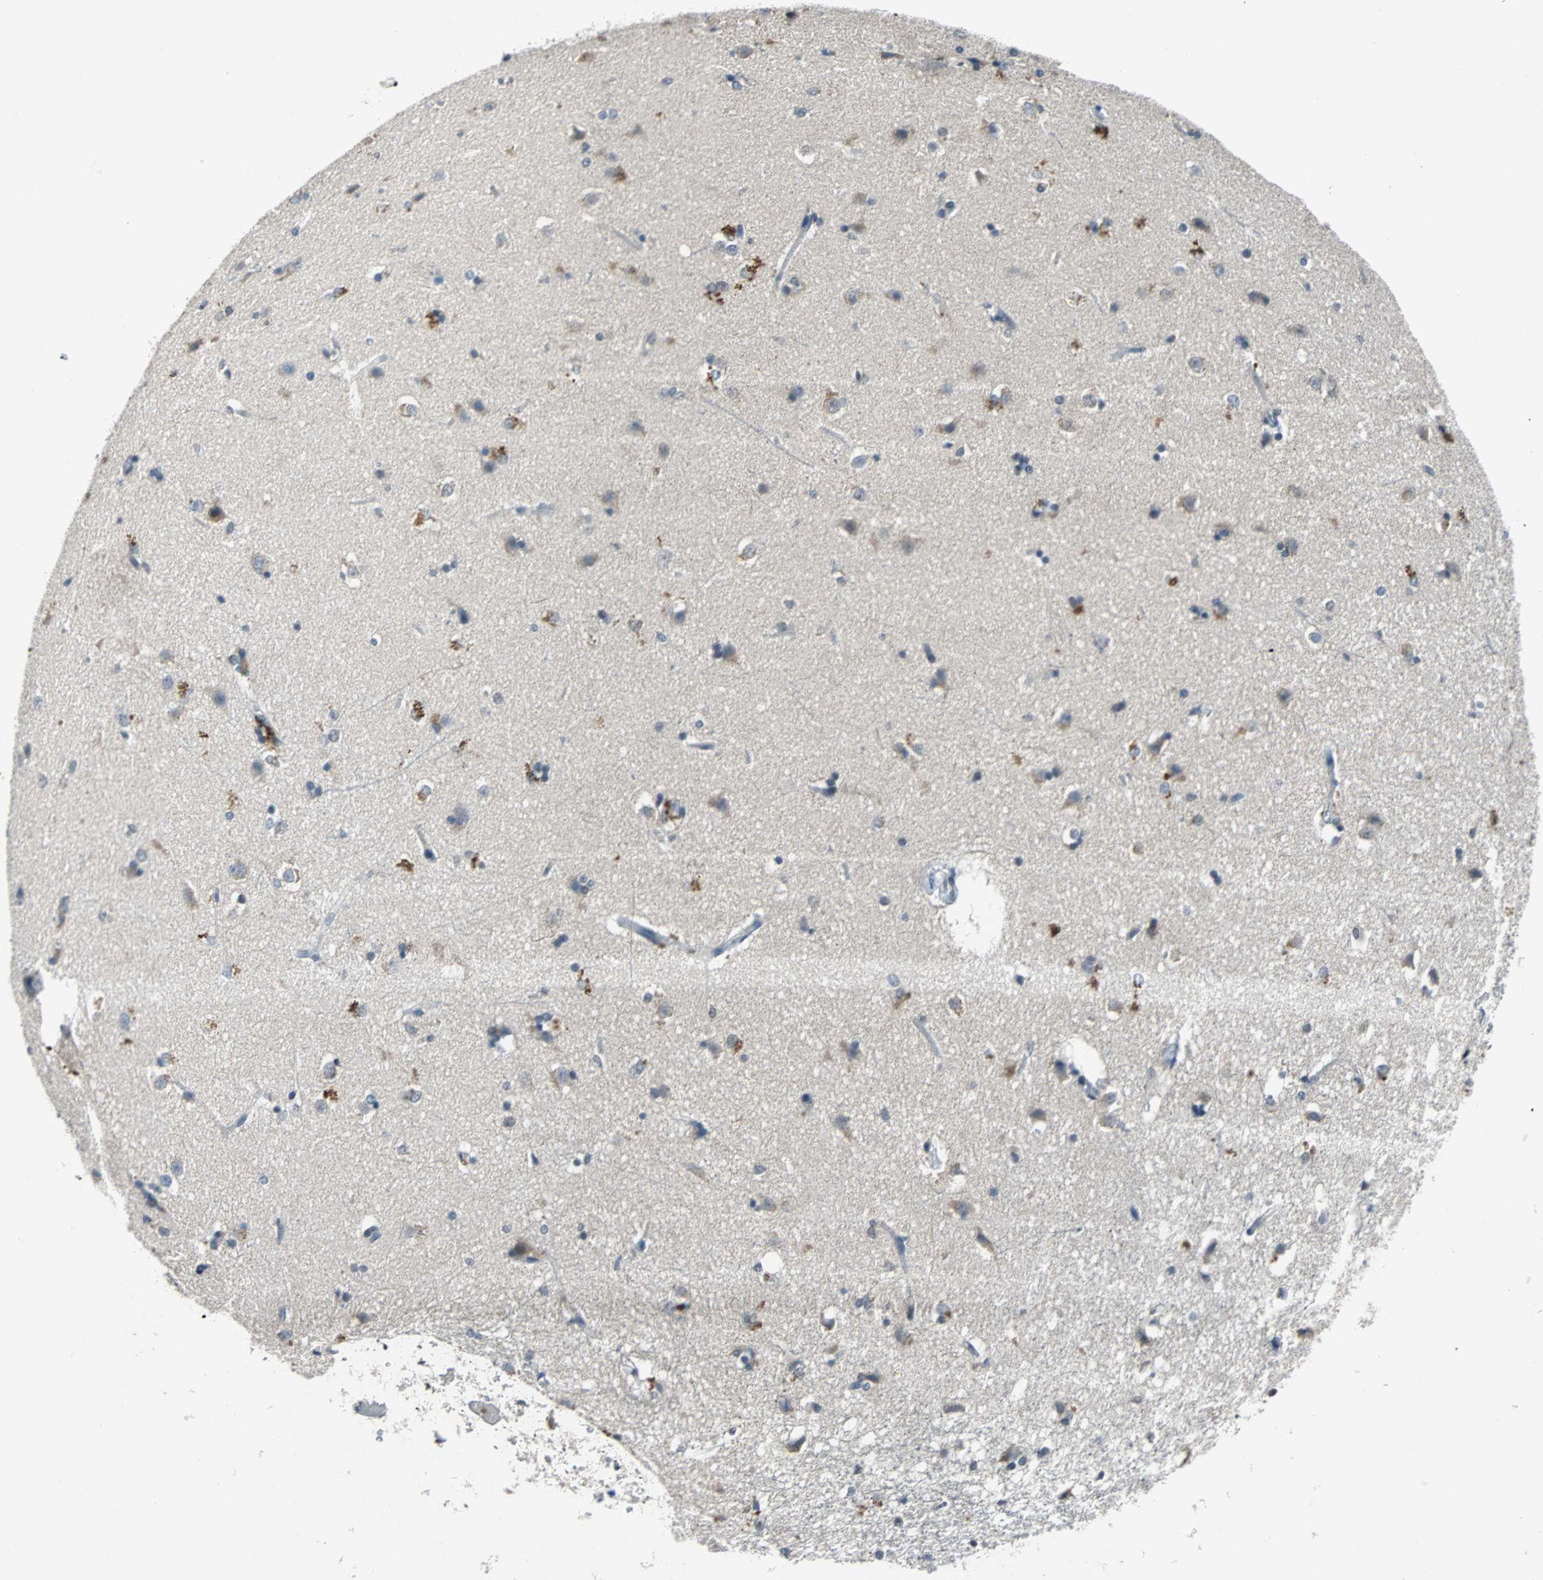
{"staining": {"intensity": "moderate", "quantity": "<25%", "location": "cytoplasmic/membranous"}, "tissue": "caudate", "cell_type": "Glial cells", "image_type": "normal", "snomed": [{"axis": "morphology", "description": "Normal tissue, NOS"}, {"axis": "topography", "description": "Lateral ventricle wall"}], "caption": "This image reveals unremarkable caudate stained with immunohistochemistry to label a protein in brown. The cytoplasmic/membranous of glial cells show moderate positivity for the protein. Nuclei are counter-stained blue.", "gene": "USP28", "patient": {"sex": "female", "age": 19}}